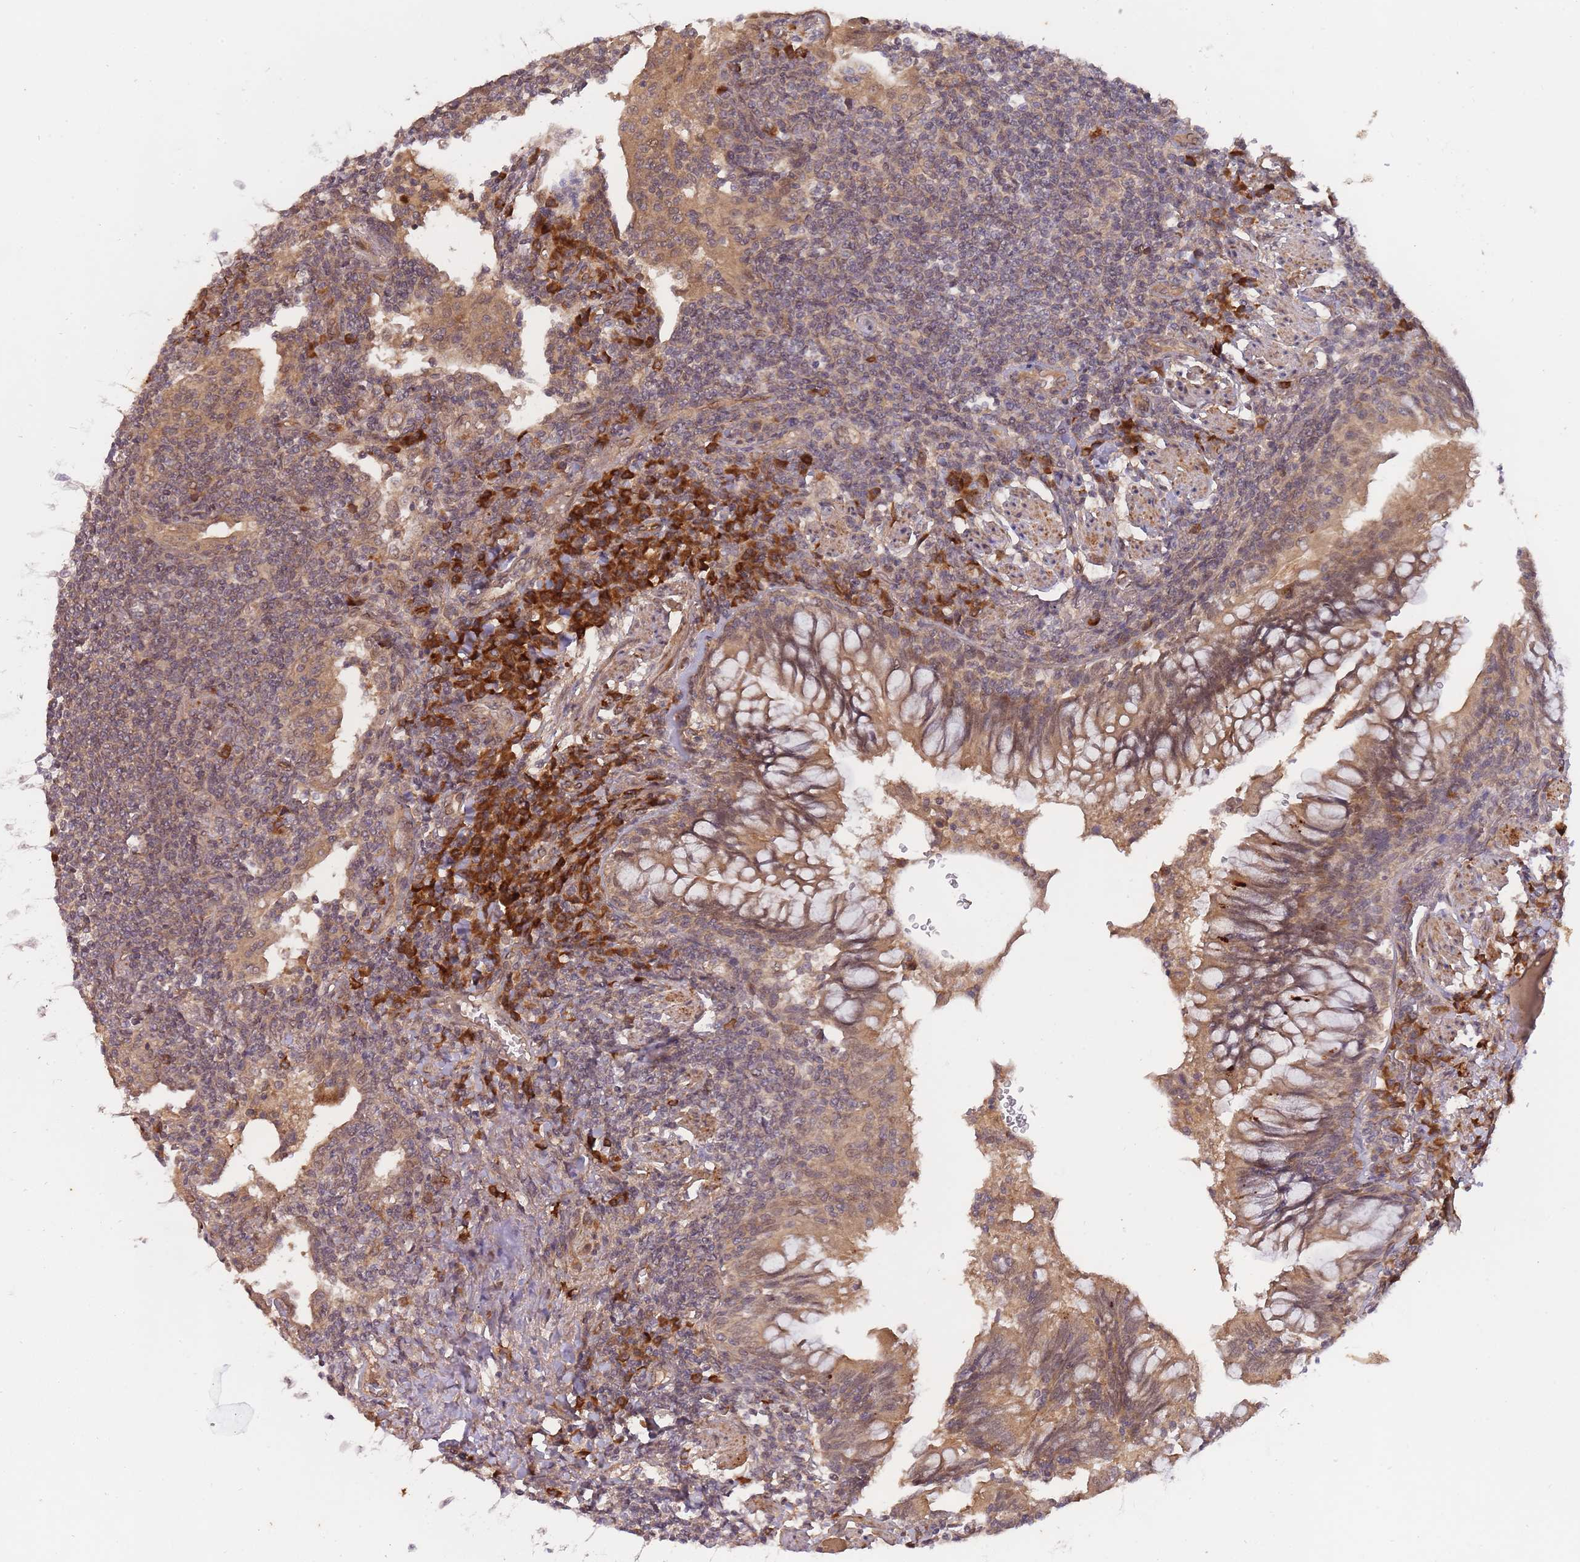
{"staining": {"intensity": "weak", "quantity": "<25%", "location": "cytoplasmic/membranous,nuclear"}, "tissue": "lymphoma", "cell_type": "Tumor cells", "image_type": "cancer", "snomed": [{"axis": "morphology", "description": "Malignant lymphoma, non-Hodgkin's type, Low grade"}, {"axis": "topography", "description": "Lung"}], "caption": "Immunohistochemistry image of lymphoma stained for a protein (brown), which demonstrates no positivity in tumor cells.", "gene": "SMC6", "patient": {"sex": "female", "age": 71}}